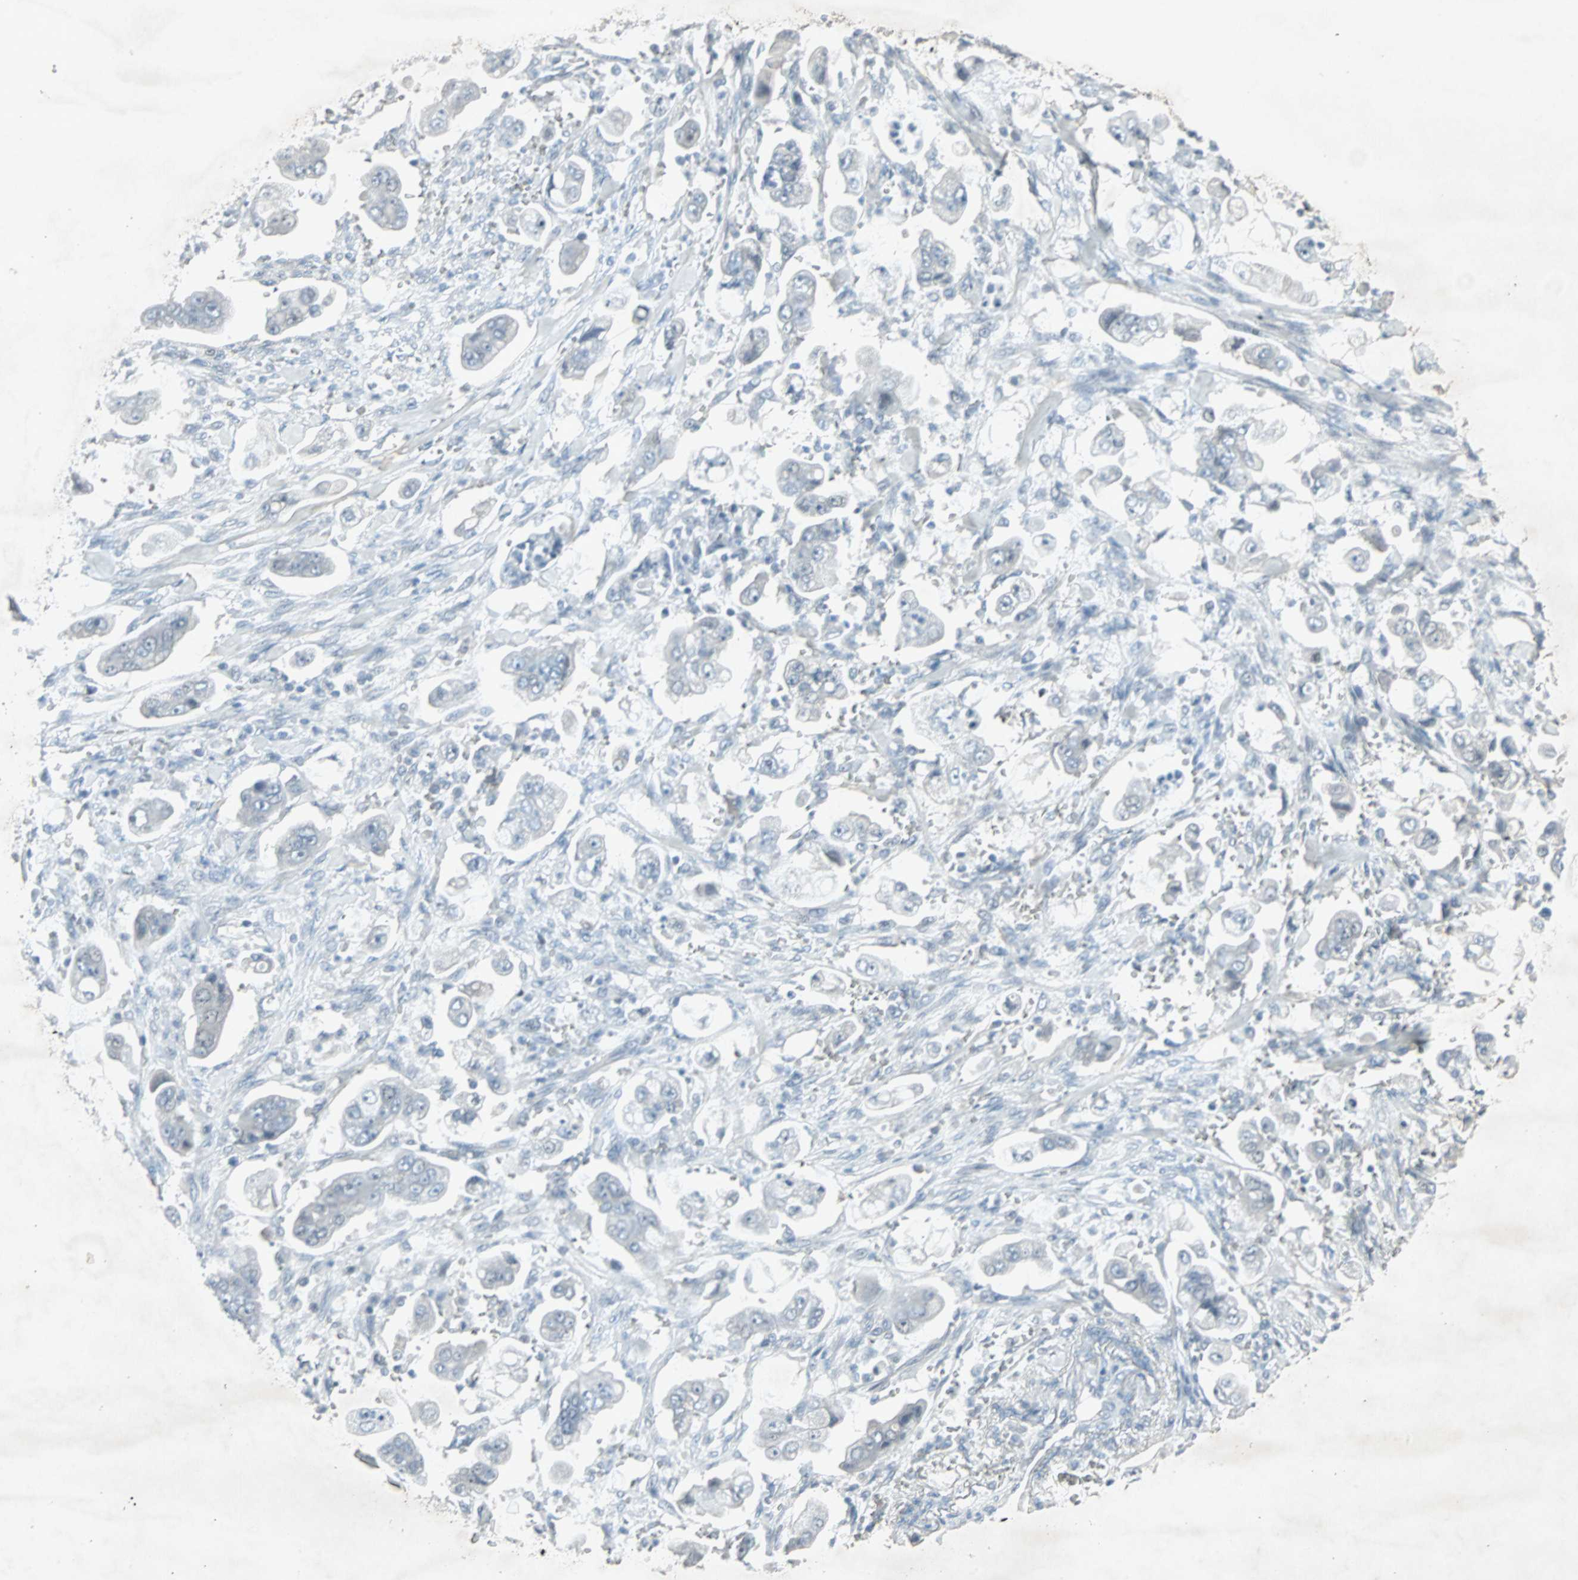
{"staining": {"intensity": "negative", "quantity": "none", "location": "none"}, "tissue": "stomach cancer", "cell_type": "Tumor cells", "image_type": "cancer", "snomed": [{"axis": "morphology", "description": "Adenocarcinoma, NOS"}, {"axis": "topography", "description": "Stomach"}], "caption": "Immunohistochemistry micrograph of neoplastic tissue: human adenocarcinoma (stomach) stained with DAB shows no significant protein positivity in tumor cells. The staining was performed using DAB (3,3'-diaminobenzidine) to visualize the protein expression in brown, while the nuclei were stained in blue with hematoxylin (Magnification: 20x).", "gene": "LANCL3", "patient": {"sex": "male", "age": 62}}